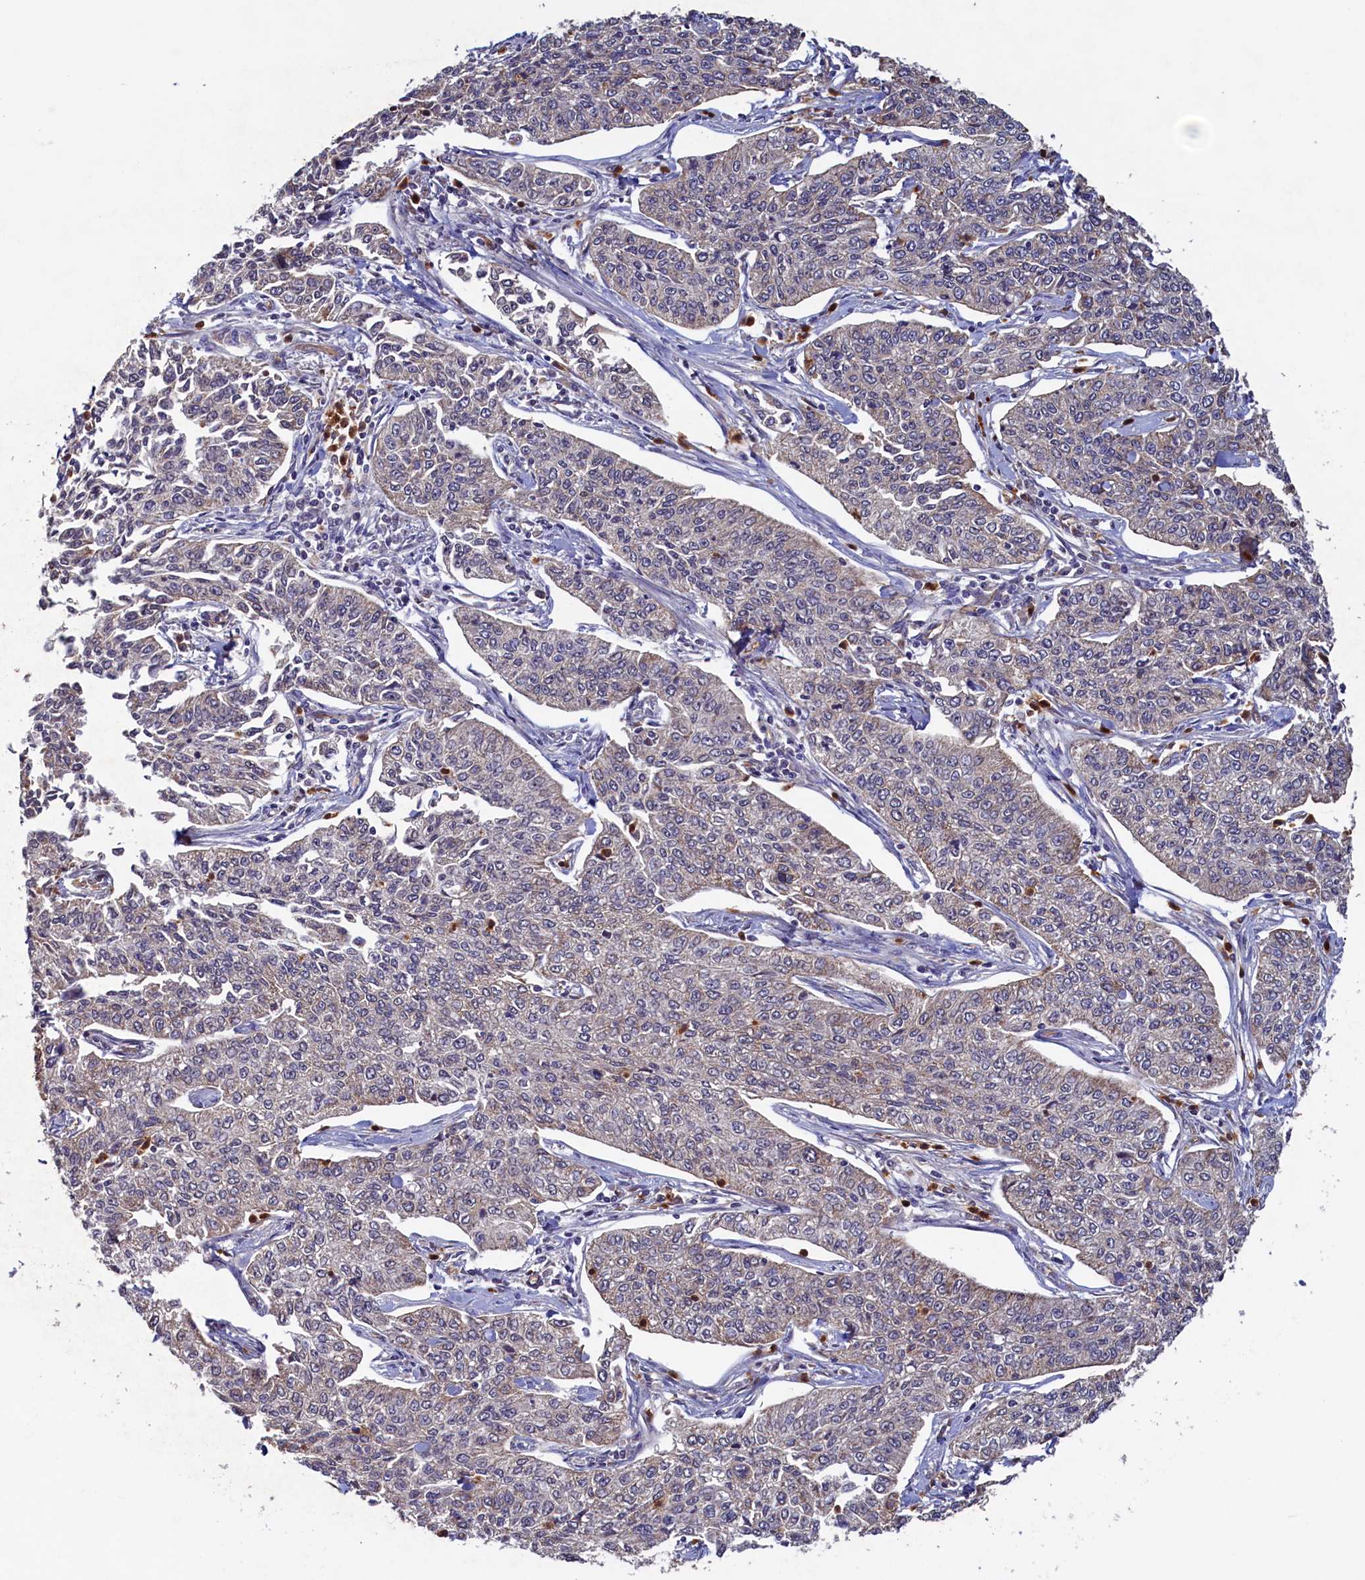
{"staining": {"intensity": "weak", "quantity": "<25%", "location": "cytoplasmic/membranous"}, "tissue": "cervical cancer", "cell_type": "Tumor cells", "image_type": "cancer", "snomed": [{"axis": "morphology", "description": "Squamous cell carcinoma, NOS"}, {"axis": "topography", "description": "Cervix"}], "caption": "This histopathology image is of squamous cell carcinoma (cervical) stained with IHC to label a protein in brown with the nuclei are counter-stained blue. There is no positivity in tumor cells. (Brightfield microscopy of DAB IHC at high magnification).", "gene": "UBE3B", "patient": {"sex": "female", "age": 35}}